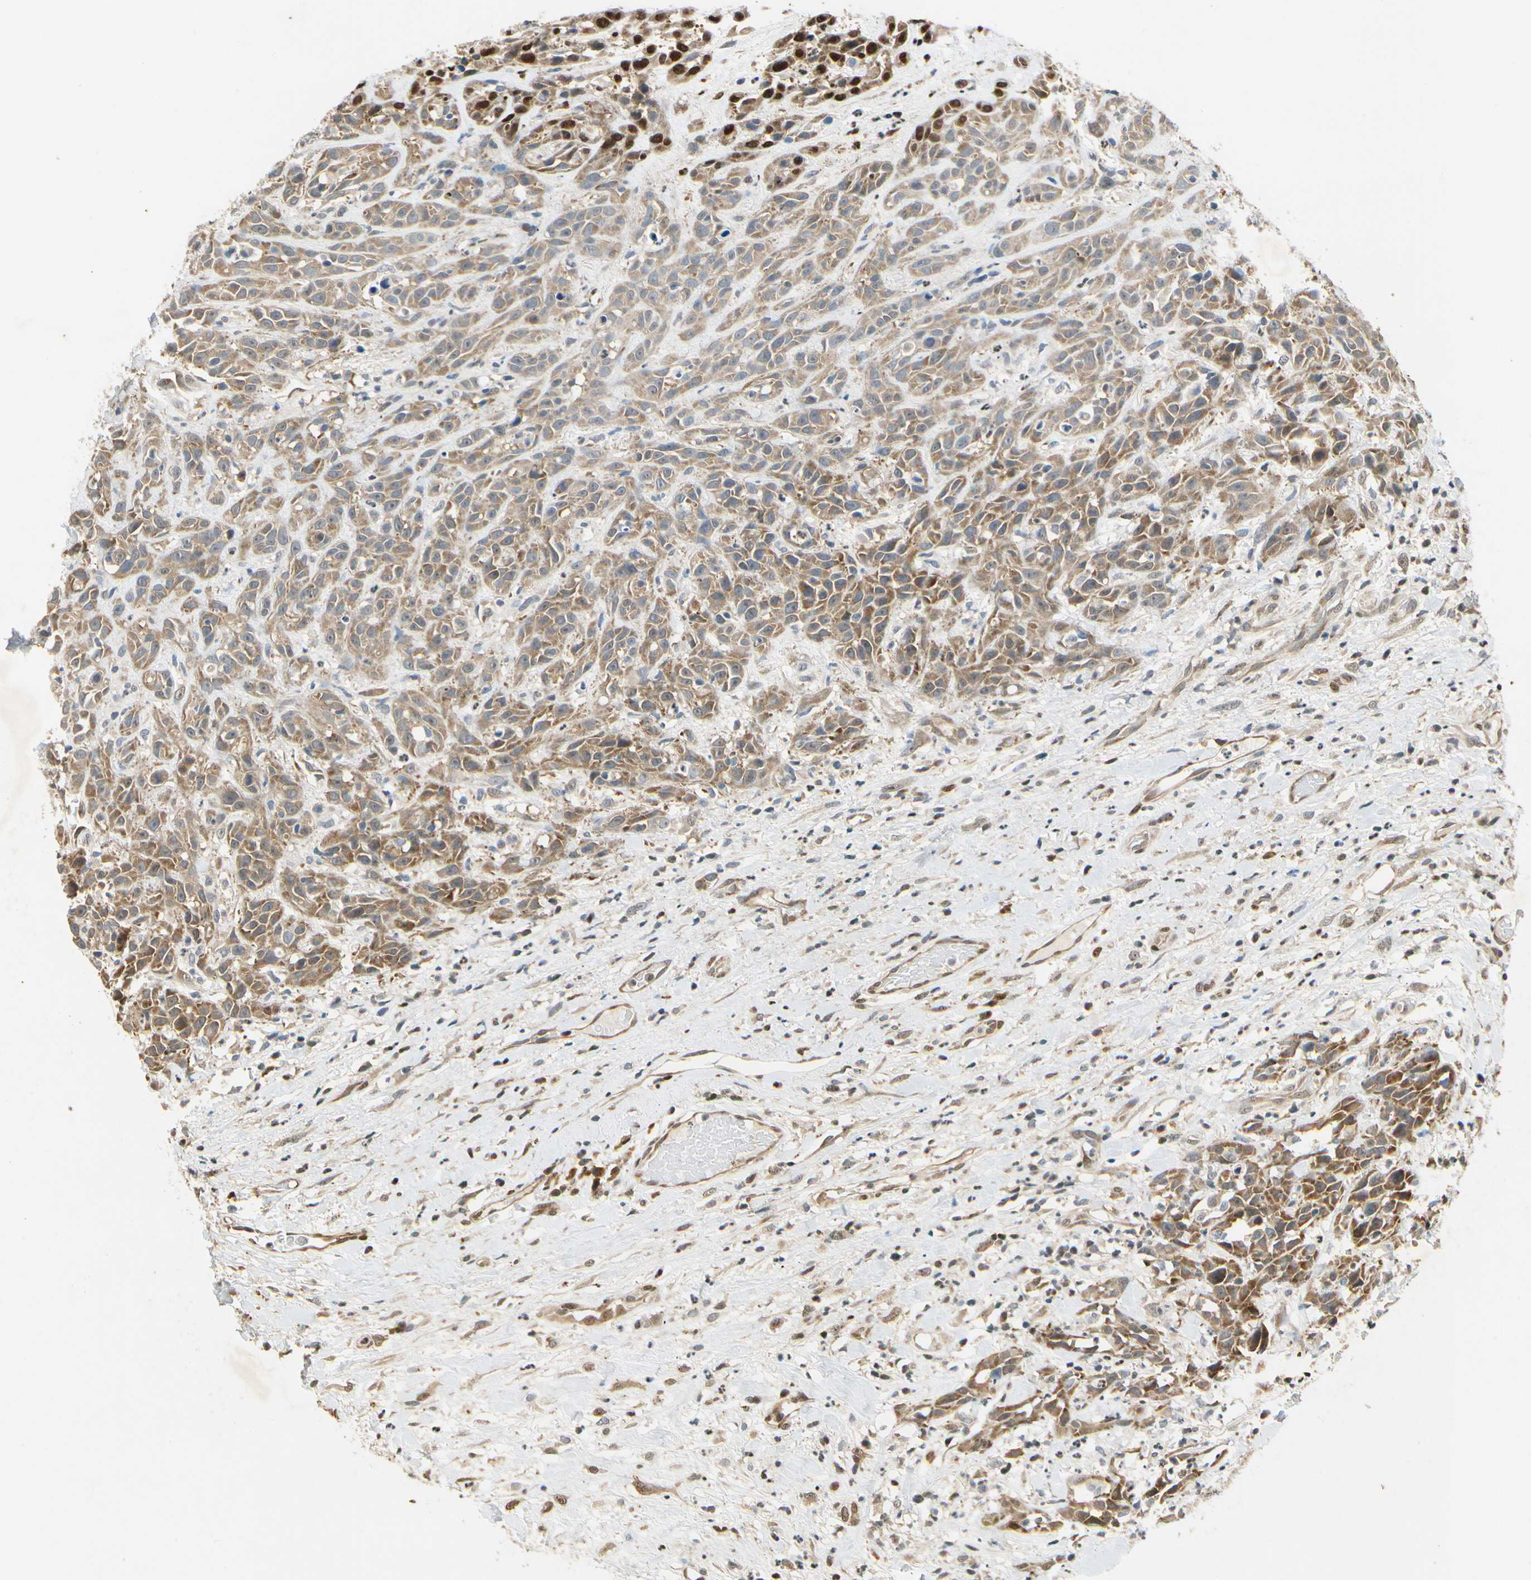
{"staining": {"intensity": "weak", "quantity": ">75%", "location": "cytoplasmic/membranous,nuclear"}, "tissue": "head and neck cancer", "cell_type": "Tumor cells", "image_type": "cancer", "snomed": [{"axis": "morphology", "description": "Normal tissue, NOS"}, {"axis": "morphology", "description": "Squamous cell carcinoma, NOS"}, {"axis": "topography", "description": "Cartilage tissue"}, {"axis": "topography", "description": "Head-Neck"}], "caption": "The immunohistochemical stain shows weak cytoplasmic/membranous and nuclear staining in tumor cells of head and neck cancer tissue.", "gene": "EIF1AX", "patient": {"sex": "male", "age": 62}}